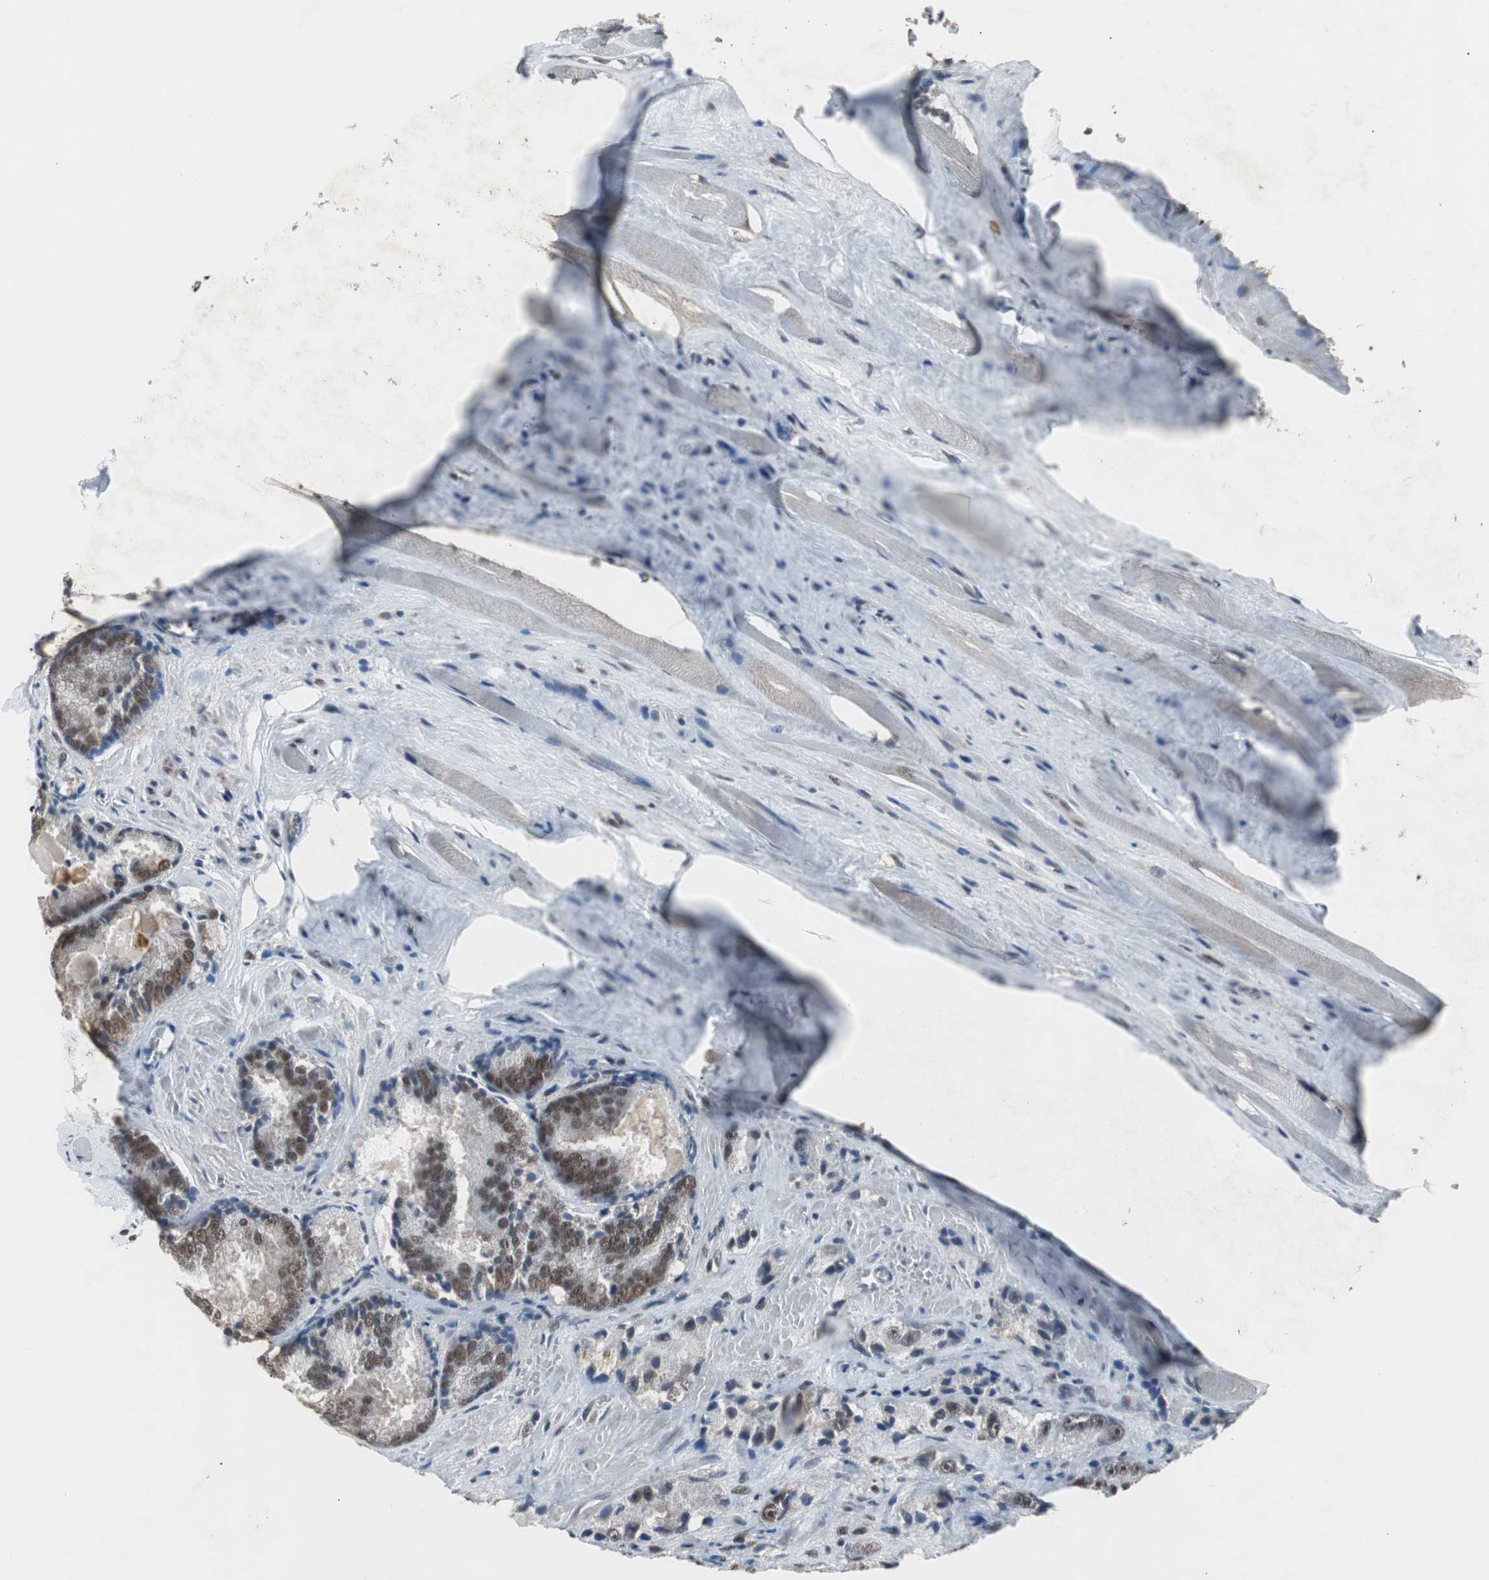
{"staining": {"intensity": "moderate", "quantity": ">75%", "location": "nuclear"}, "tissue": "prostate cancer", "cell_type": "Tumor cells", "image_type": "cancer", "snomed": [{"axis": "morphology", "description": "Adenocarcinoma, Low grade"}, {"axis": "topography", "description": "Prostate"}], "caption": "A photomicrograph showing moderate nuclear staining in about >75% of tumor cells in prostate low-grade adenocarcinoma, as visualized by brown immunohistochemical staining.", "gene": "ZHX2", "patient": {"sex": "male", "age": 64}}